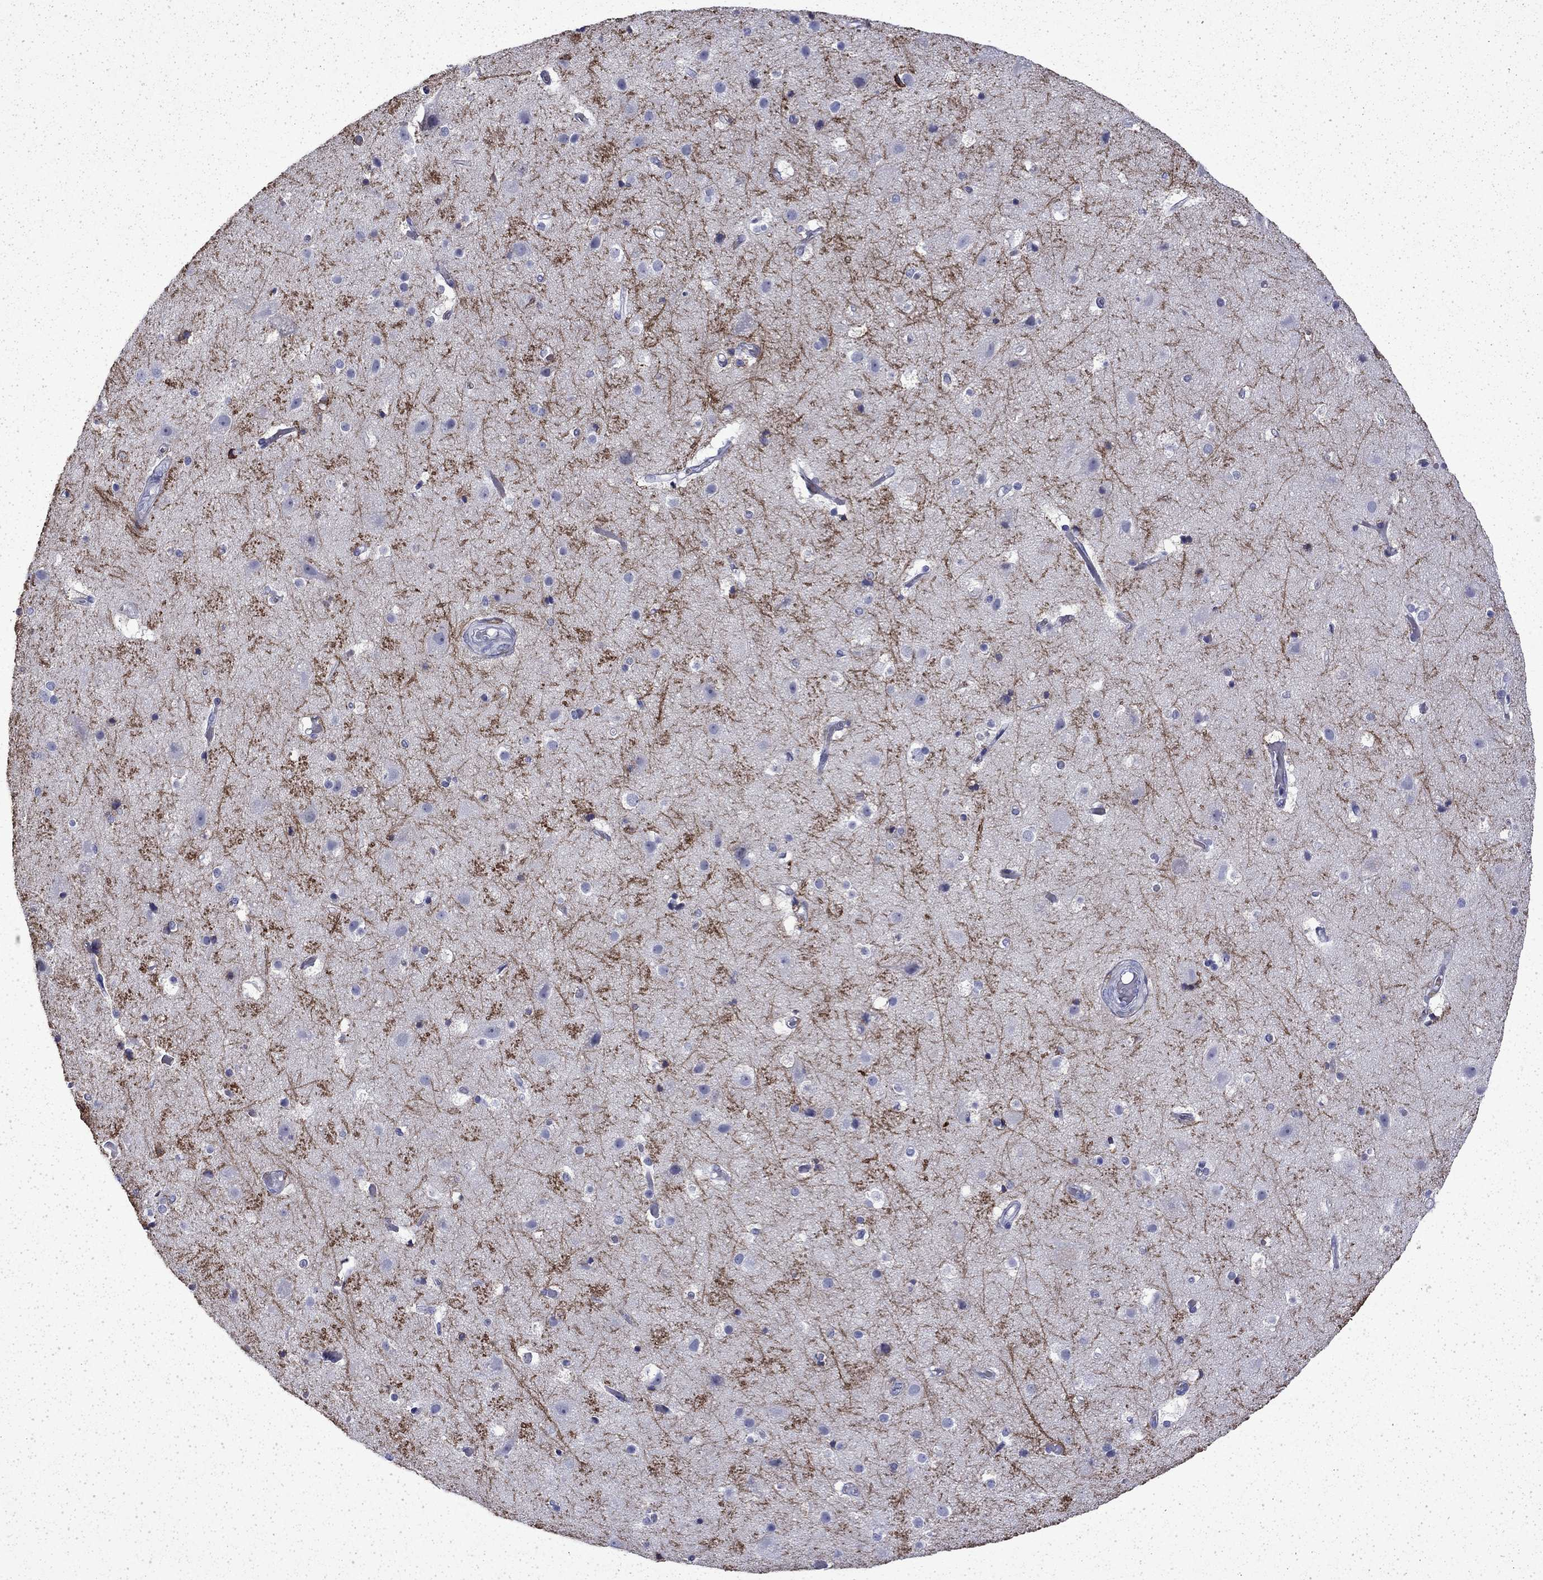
{"staining": {"intensity": "negative", "quantity": "none", "location": "none"}, "tissue": "cerebral cortex", "cell_type": "Endothelial cells", "image_type": "normal", "snomed": [{"axis": "morphology", "description": "Normal tissue, NOS"}, {"axis": "topography", "description": "Cerebral cortex"}], "caption": "Immunohistochemistry (IHC) image of normal human cerebral cortex stained for a protein (brown), which exhibits no expression in endothelial cells.", "gene": "ENPP6", "patient": {"sex": "female", "age": 52}}